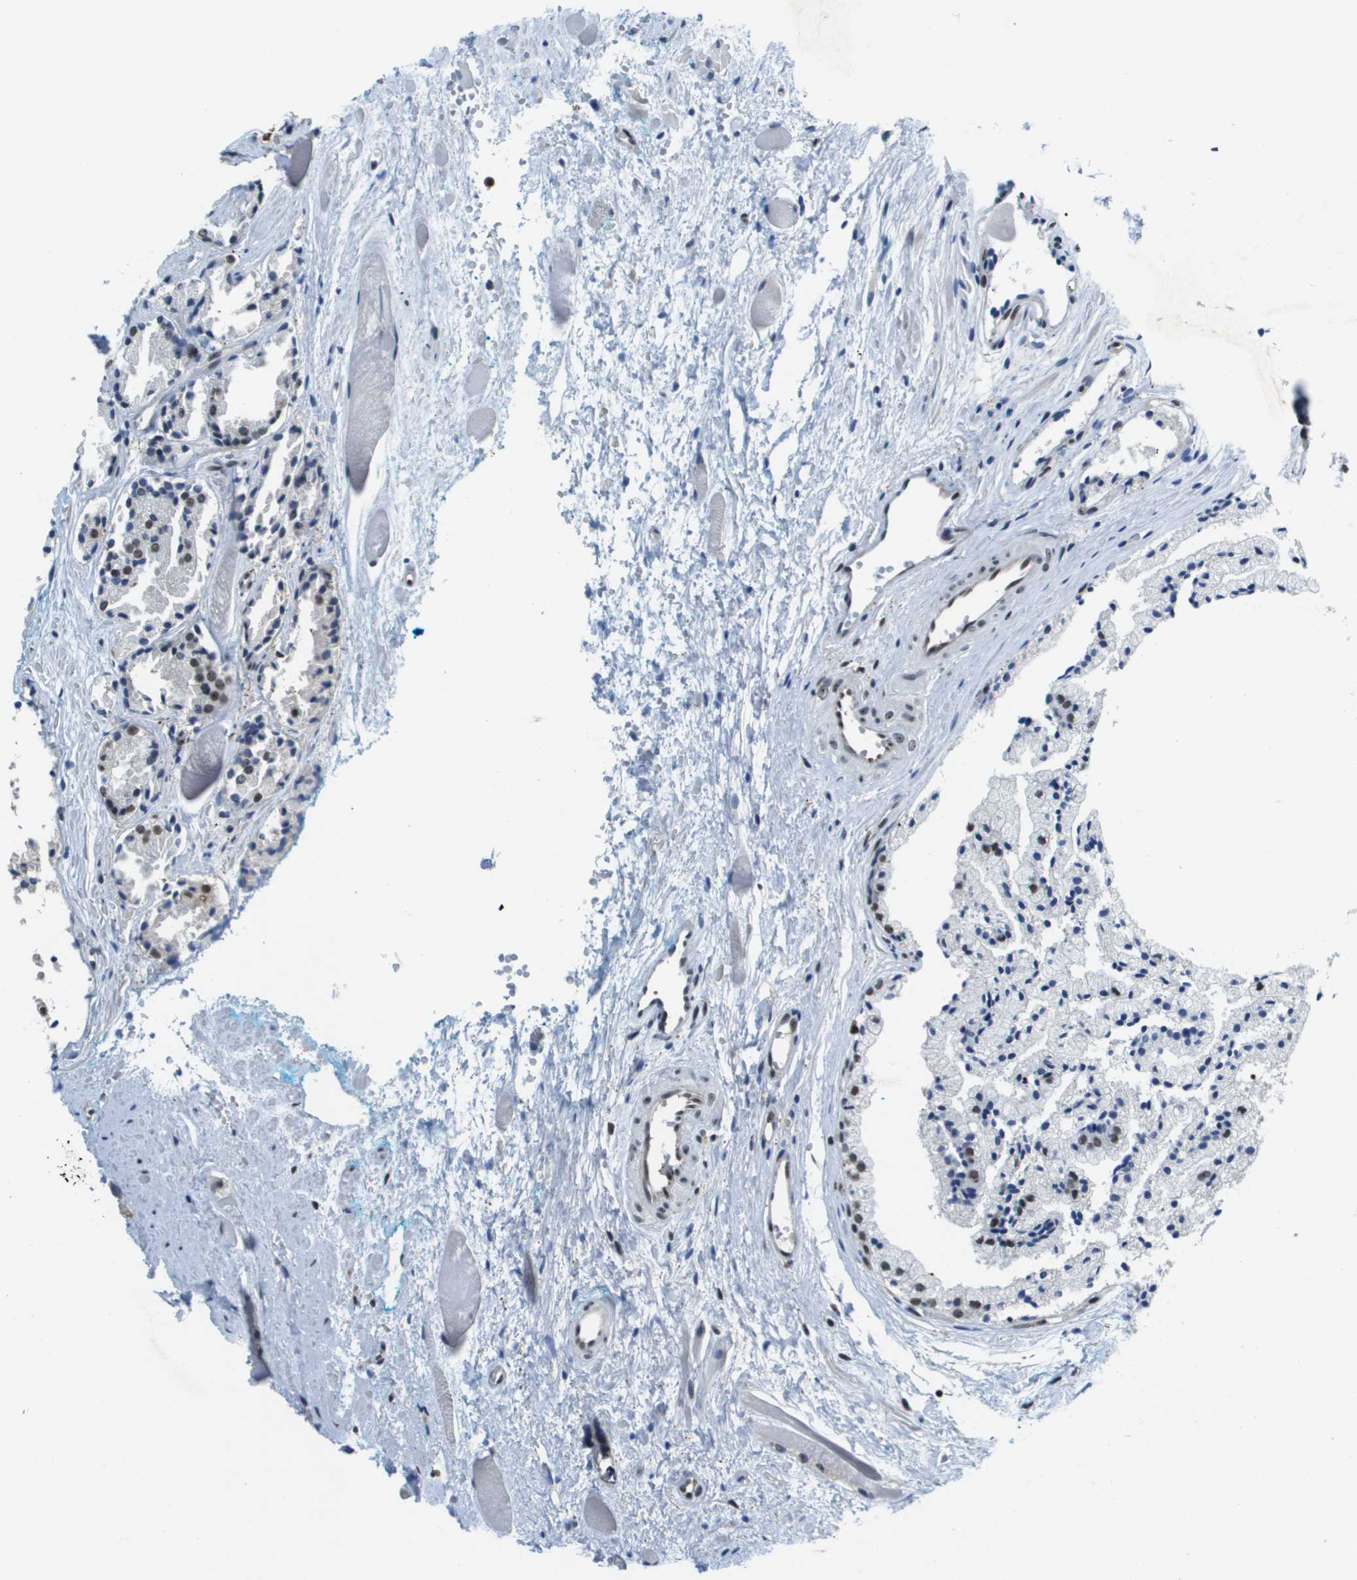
{"staining": {"intensity": "strong", "quantity": "25%-75%", "location": "nuclear"}, "tissue": "prostate cancer", "cell_type": "Tumor cells", "image_type": "cancer", "snomed": [{"axis": "morphology", "description": "Adenocarcinoma, Low grade"}, {"axis": "topography", "description": "Prostate"}], "caption": "Immunohistochemistry (IHC) (DAB (3,3'-diaminobenzidine)) staining of human prostate cancer (adenocarcinoma (low-grade)) shows strong nuclear protein staining in approximately 25%-75% of tumor cells.", "gene": "EP400", "patient": {"sex": "male", "age": 57}}